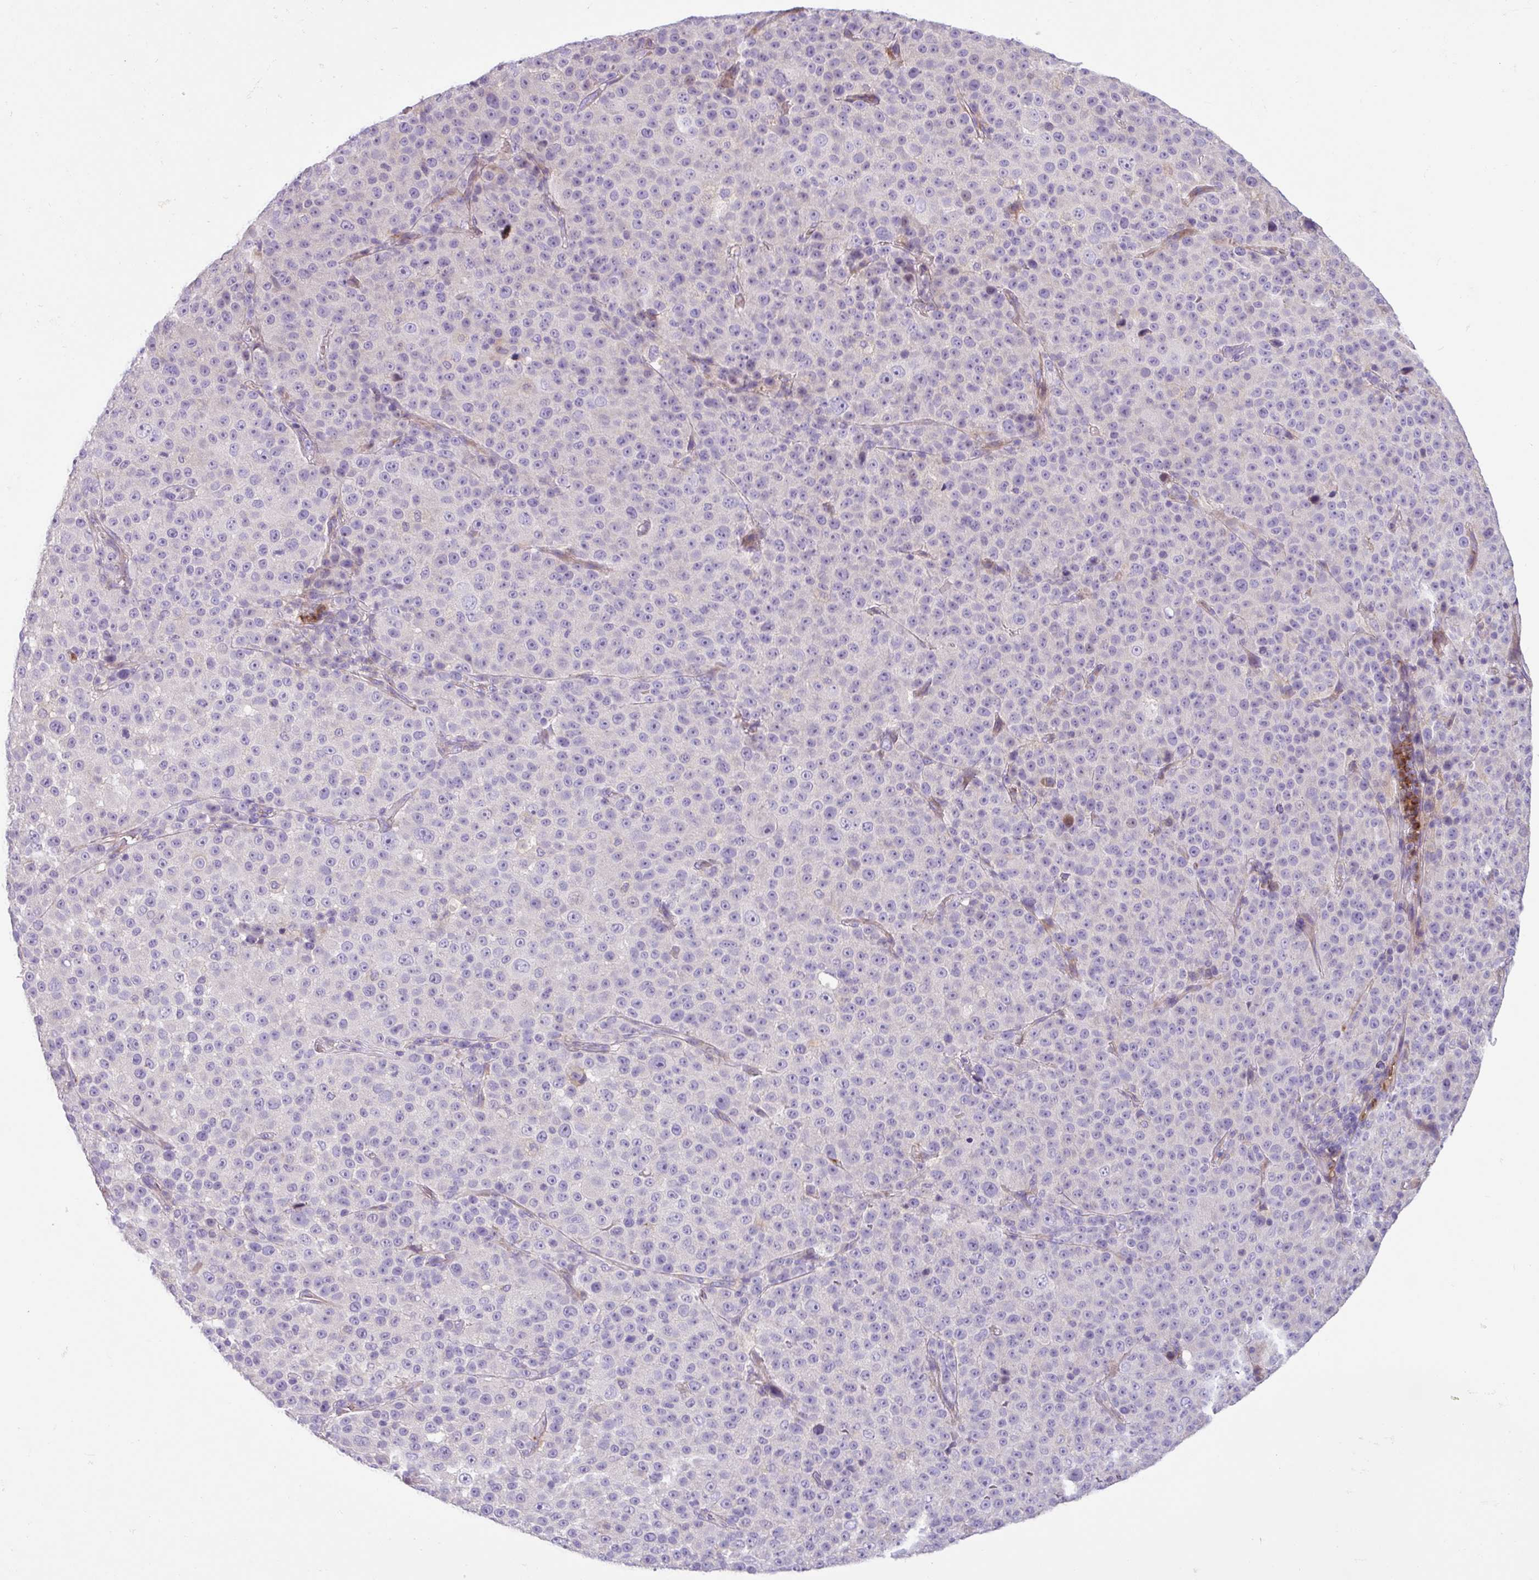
{"staining": {"intensity": "negative", "quantity": "none", "location": "none"}, "tissue": "melanoma", "cell_type": "Tumor cells", "image_type": "cancer", "snomed": [{"axis": "morphology", "description": "Malignant melanoma, Metastatic site"}, {"axis": "topography", "description": "Skin"}, {"axis": "topography", "description": "Lymph node"}], "caption": "The micrograph displays no staining of tumor cells in malignant melanoma (metastatic site).", "gene": "CRISP3", "patient": {"sex": "male", "age": 66}}